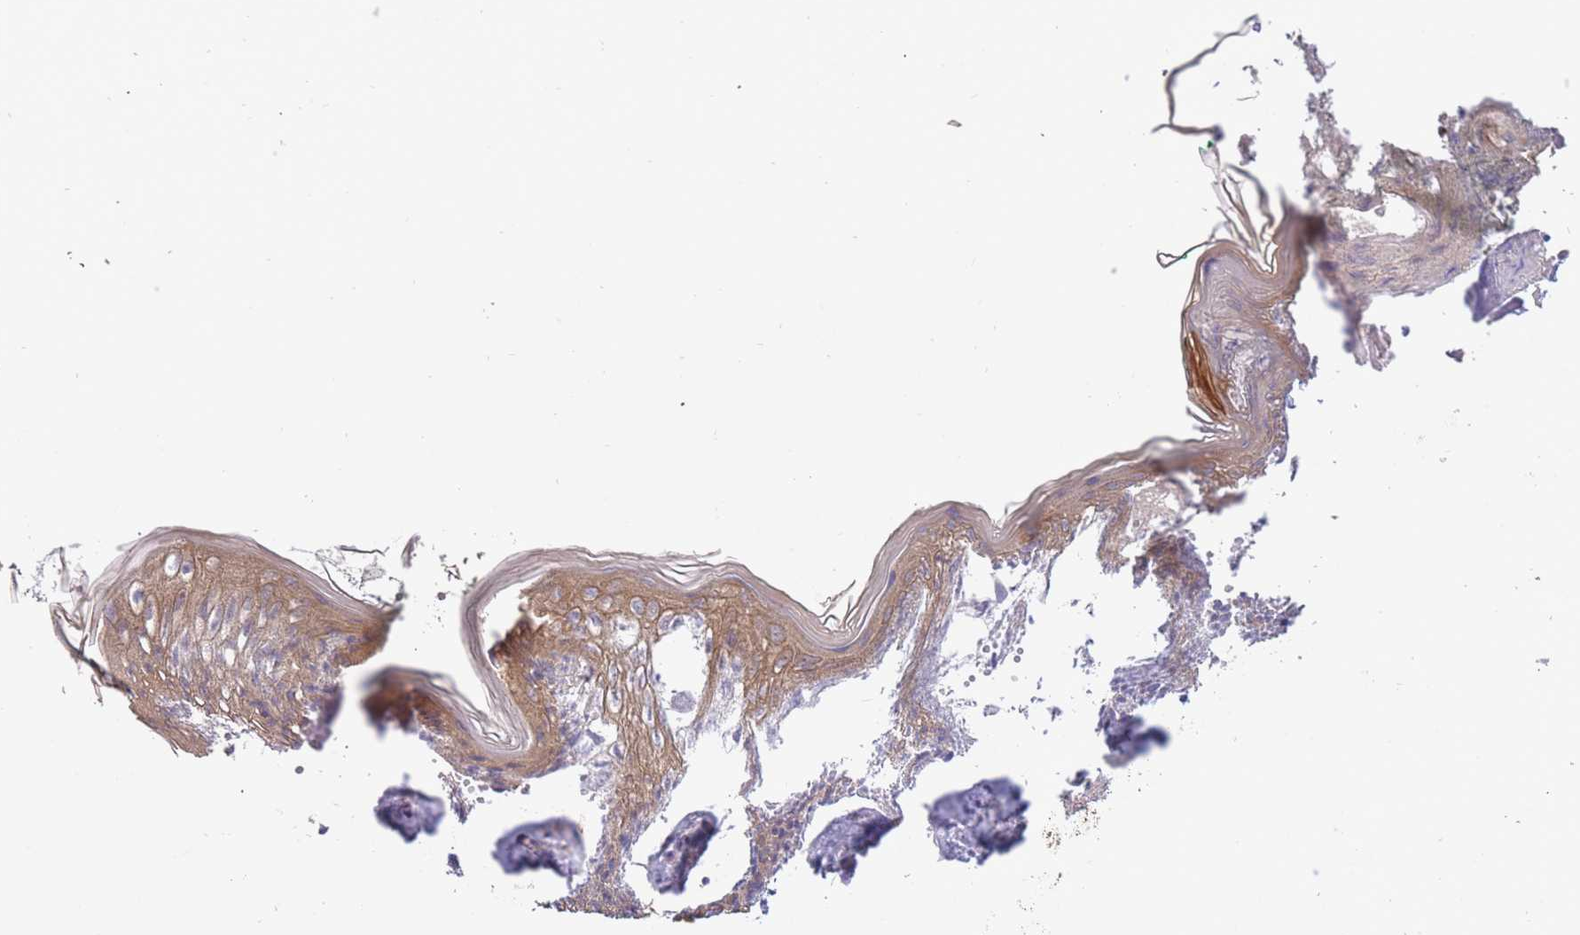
{"staining": {"intensity": "strong", "quantity": ">75%", "location": "cytoplasmic/membranous"}, "tissue": "skin", "cell_type": "Fibroblasts", "image_type": "normal", "snomed": [{"axis": "morphology", "description": "Normal tissue, NOS"}, {"axis": "topography", "description": "Skin"}], "caption": "Protein expression analysis of normal skin exhibits strong cytoplasmic/membranous staining in approximately >75% of fibroblasts. (DAB (3,3'-diaminobenzidine) = brown stain, brightfield microscopy at high magnification).", "gene": "SMC6", "patient": {"sex": "female", "age": 34}}